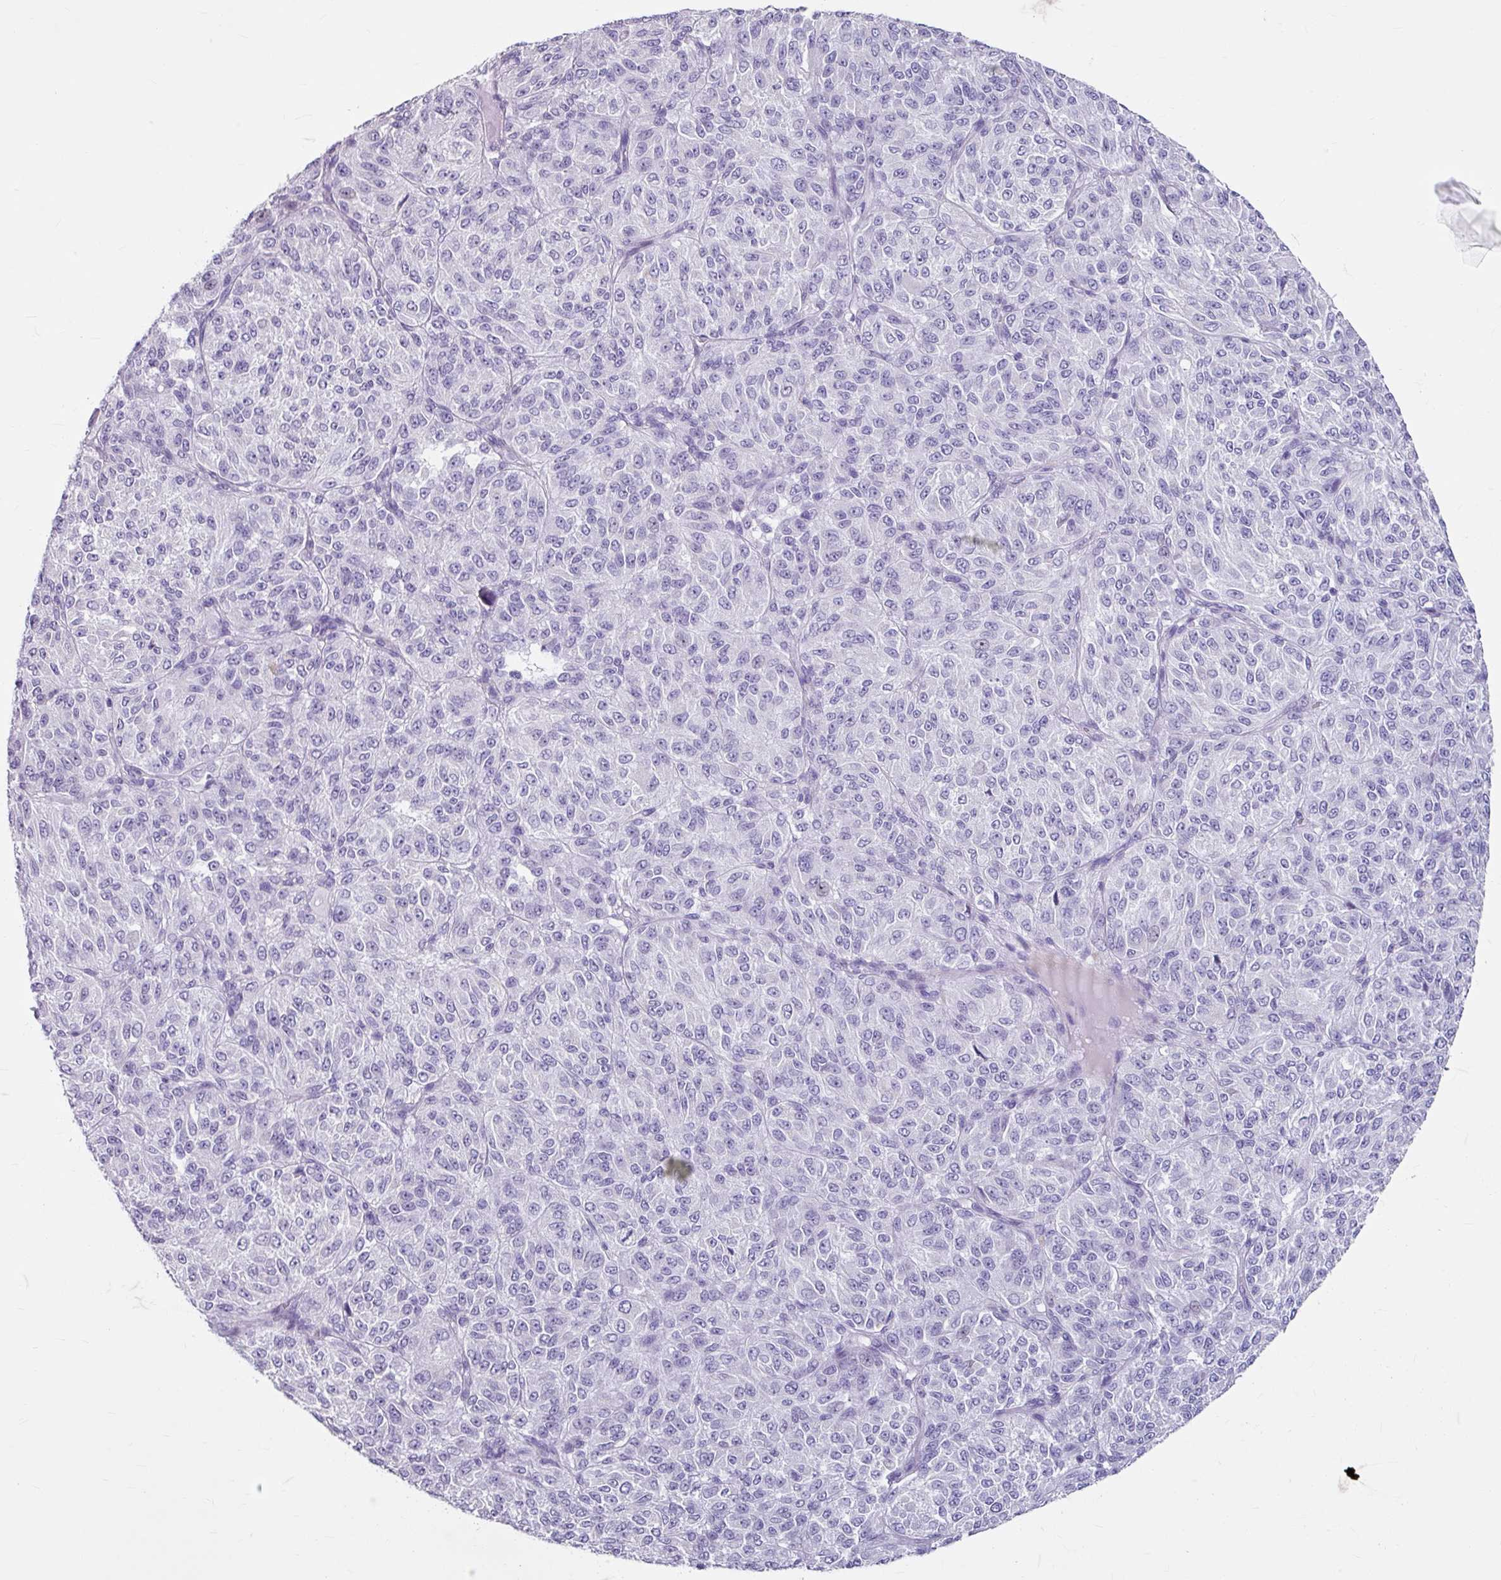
{"staining": {"intensity": "negative", "quantity": "none", "location": "none"}, "tissue": "melanoma", "cell_type": "Tumor cells", "image_type": "cancer", "snomed": [{"axis": "morphology", "description": "Malignant melanoma, Metastatic site"}, {"axis": "topography", "description": "Brain"}], "caption": "Malignant melanoma (metastatic site) was stained to show a protein in brown. There is no significant positivity in tumor cells.", "gene": "ANKRD1", "patient": {"sex": "female", "age": 56}}